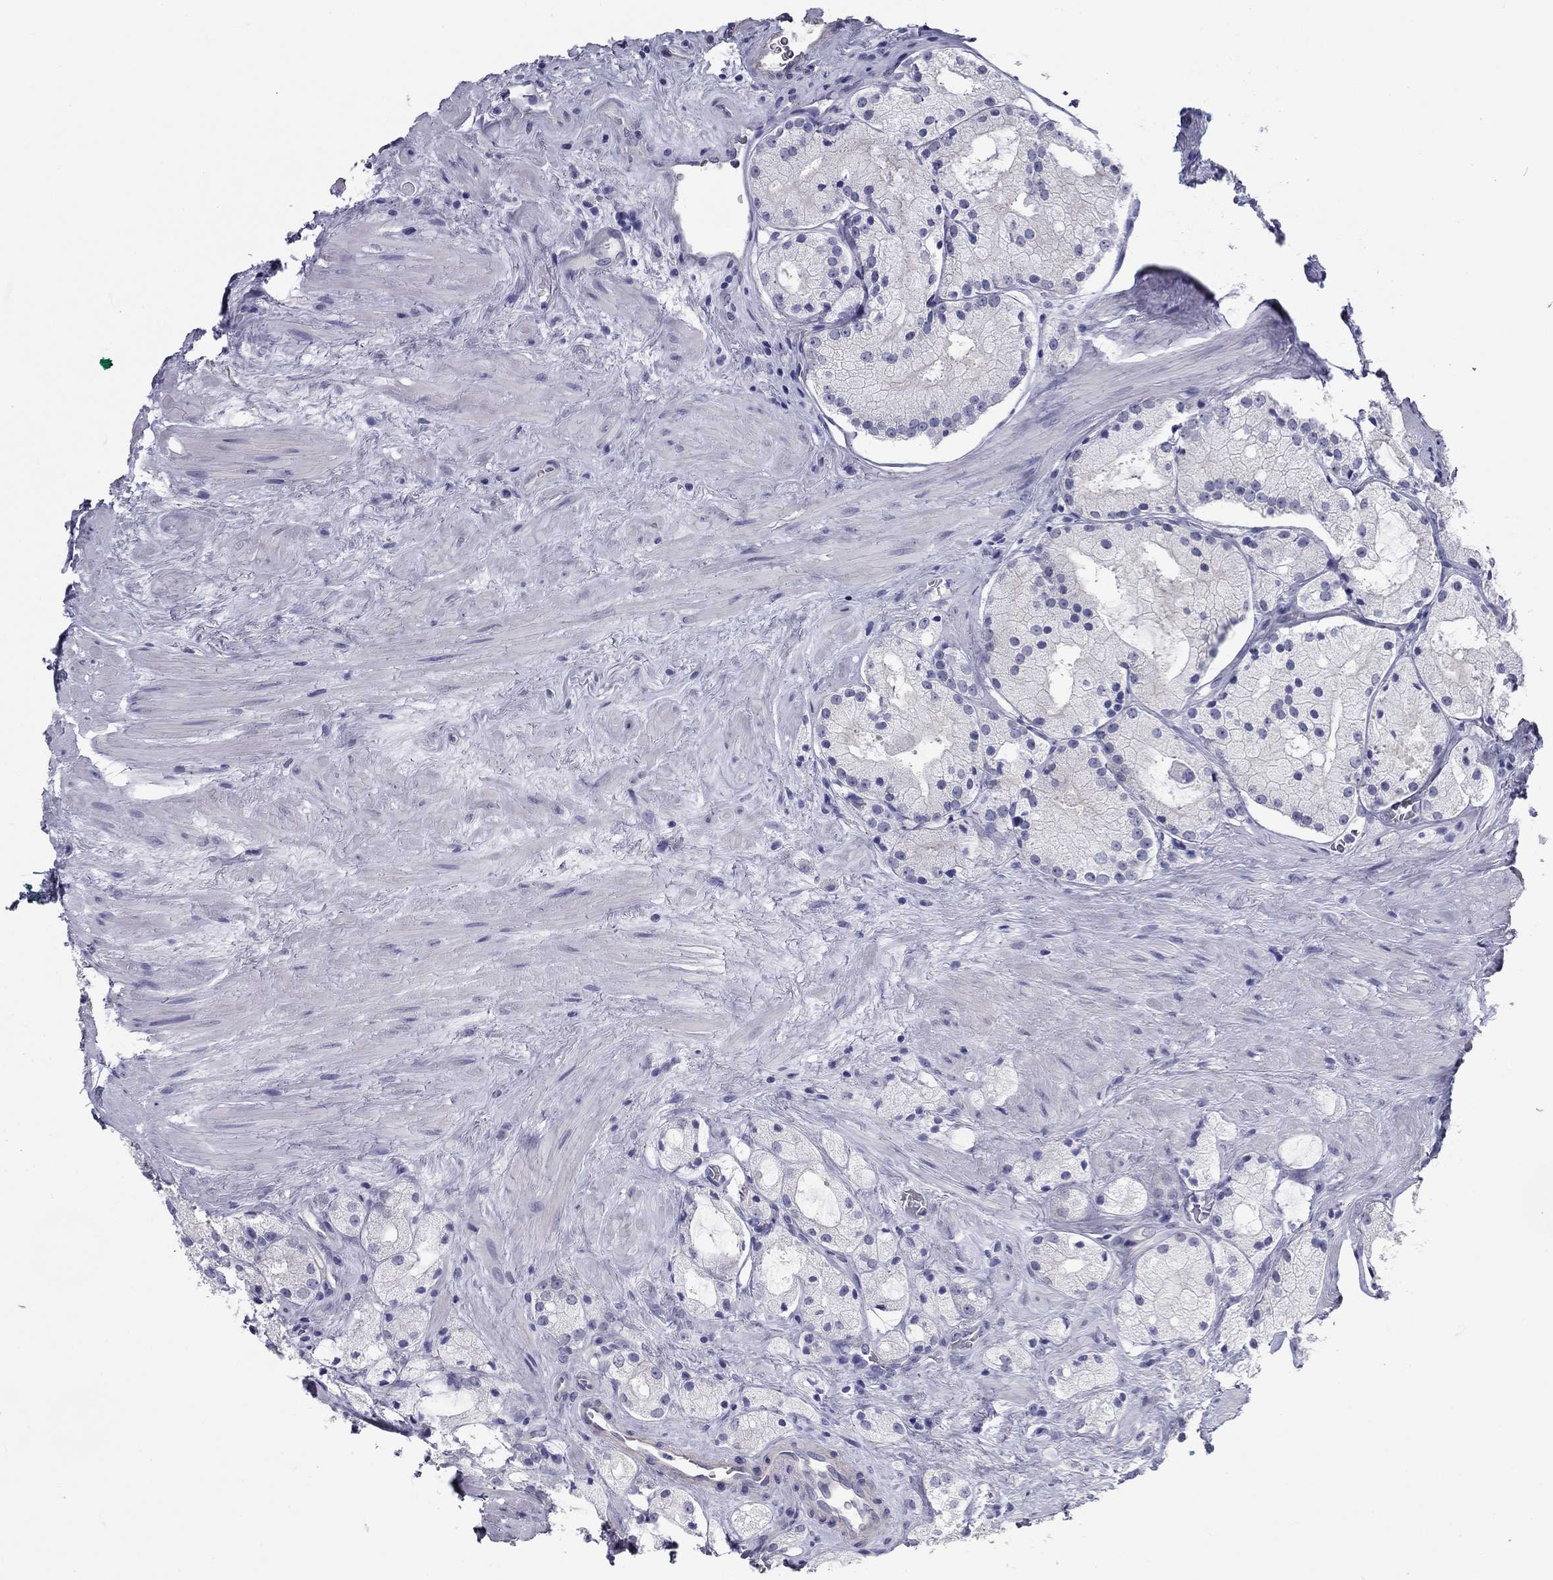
{"staining": {"intensity": "negative", "quantity": "none", "location": "none"}, "tissue": "prostate cancer", "cell_type": "Tumor cells", "image_type": "cancer", "snomed": [{"axis": "morphology", "description": "Adenocarcinoma, NOS"}, {"axis": "morphology", "description": "Adenocarcinoma, High grade"}, {"axis": "topography", "description": "Prostate"}], "caption": "Prostate adenocarcinoma (high-grade) stained for a protein using IHC displays no staining tumor cells.", "gene": "DNALI1", "patient": {"sex": "male", "age": 64}}